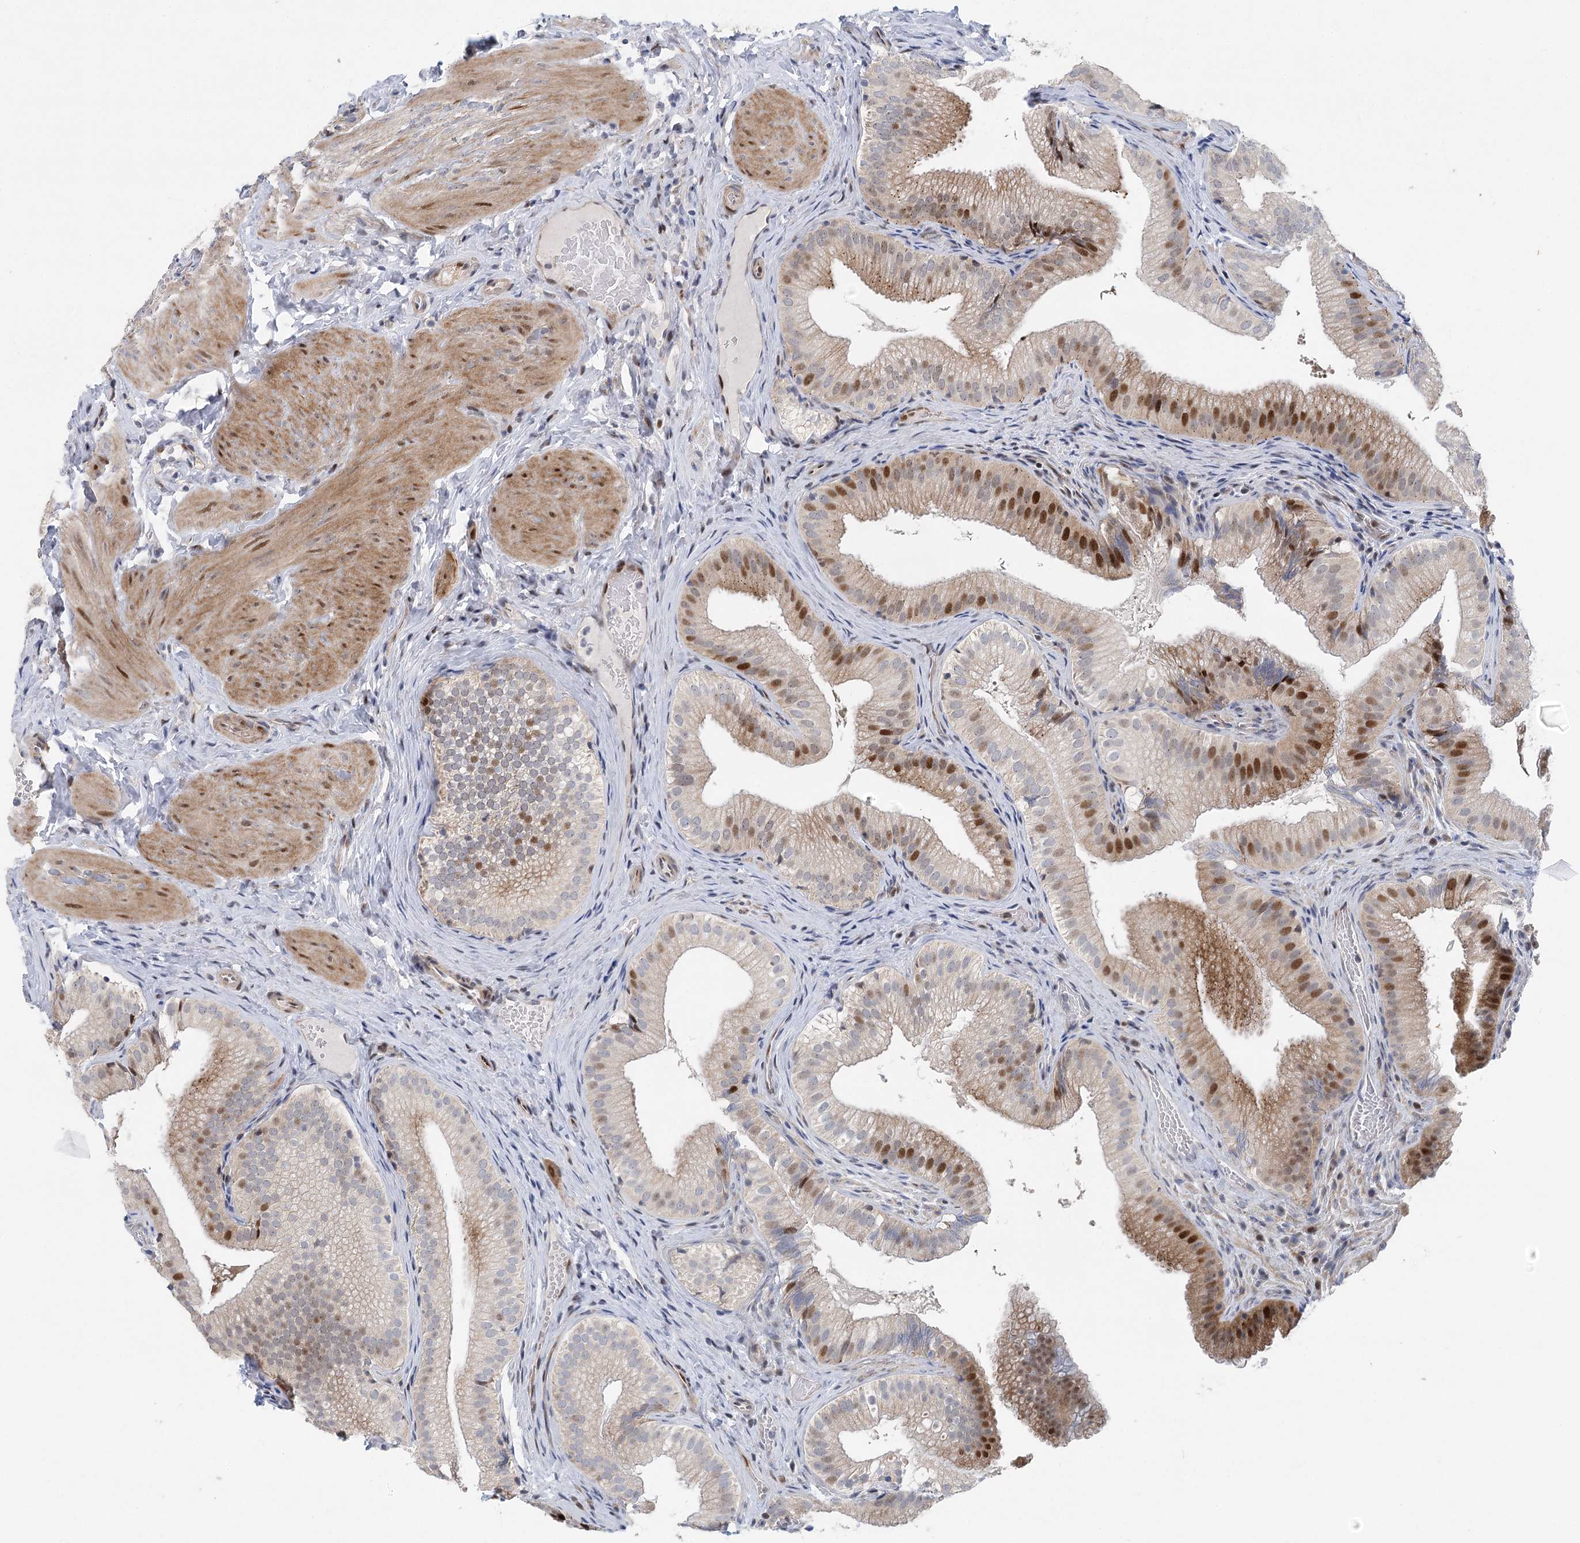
{"staining": {"intensity": "moderate", "quantity": "25%-75%", "location": "cytoplasmic/membranous,nuclear"}, "tissue": "gallbladder", "cell_type": "Glandular cells", "image_type": "normal", "snomed": [{"axis": "morphology", "description": "Normal tissue, NOS"}, {"axis": "topography", "description": "Gallbladder"}], "caption": "The image exhibits staining of benign gallbladder, revealing moderate cytoplasmic/membranous,nuclear protein staining (brown color) within glandular cells. Nuclei are stained in blue.", "gene": "CAMTA1", "patient": {"sex": "female", "age": 30}}